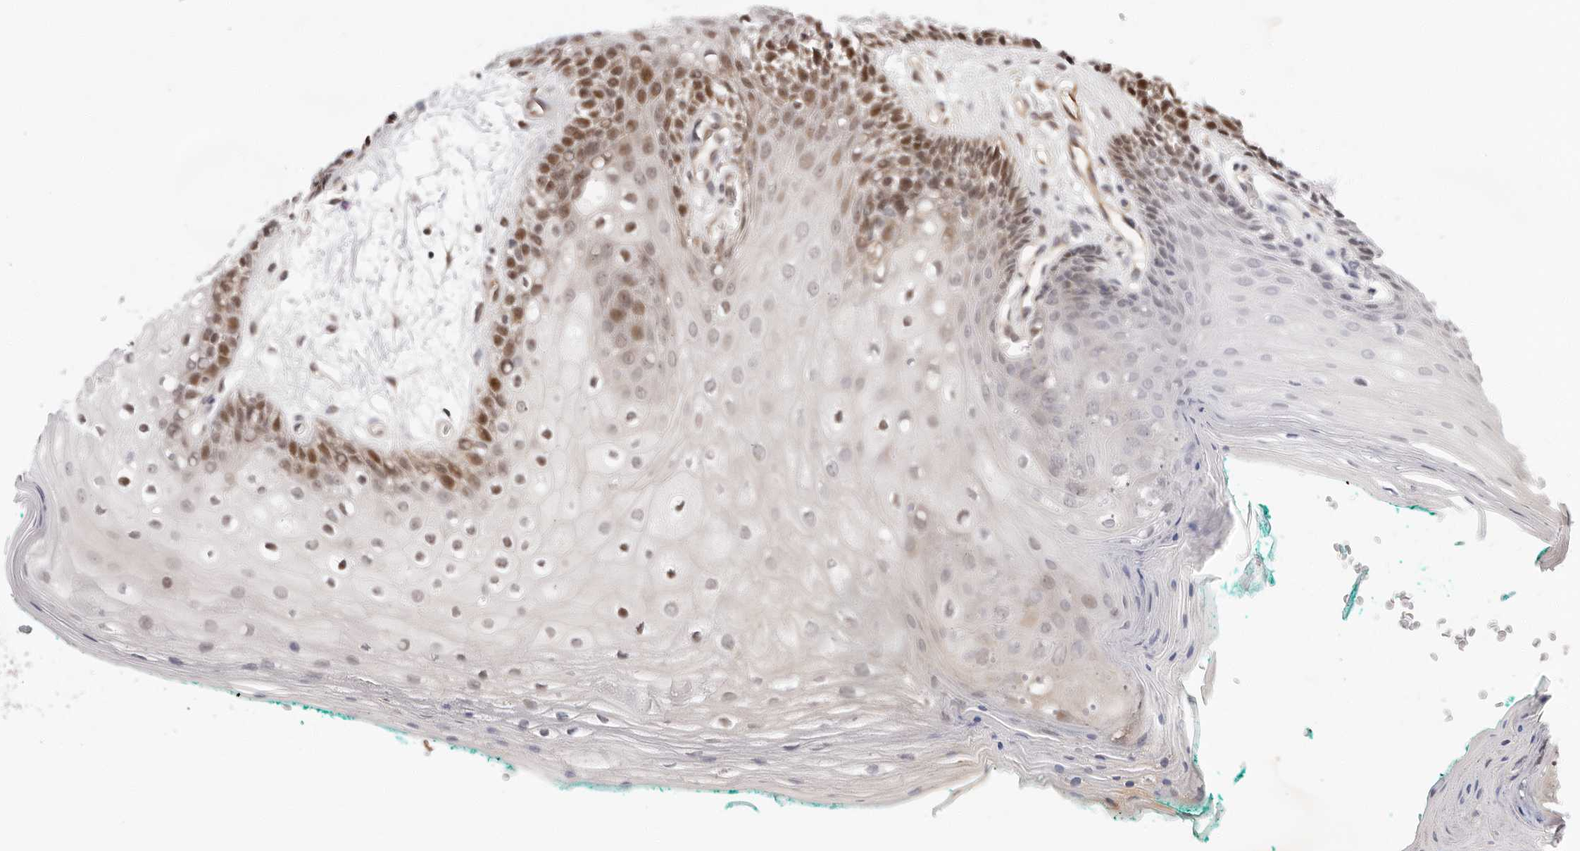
{"staining": {"intensity": "moderate", "quantity": "25%-75%", "location": "nuclear"}, "tissue": "oral mucosa", "cell_type": "Squamous epithelial cells", "image_type": "normal", "snomed": [{"axis": "morphology", "description": "Normal tissue, NOS"}, {"axis": "topography", "description": "Skeletal muscle"}, {"axis": "topography", "description": "Oral tissue"}, {"axis": "topography", "description": "Peripheral nerve tissue"}], "caption": "Protein staining by IHC demonstrates moderate nuclear positivity in approximately 25%-75% of squamous epithelial cells in normal oral mucosa. The protein is shown in brown color, while the nuclei are stained blue.", "gene": "ITGB3BP", "patient": {"sex": "female", "age": 84}}